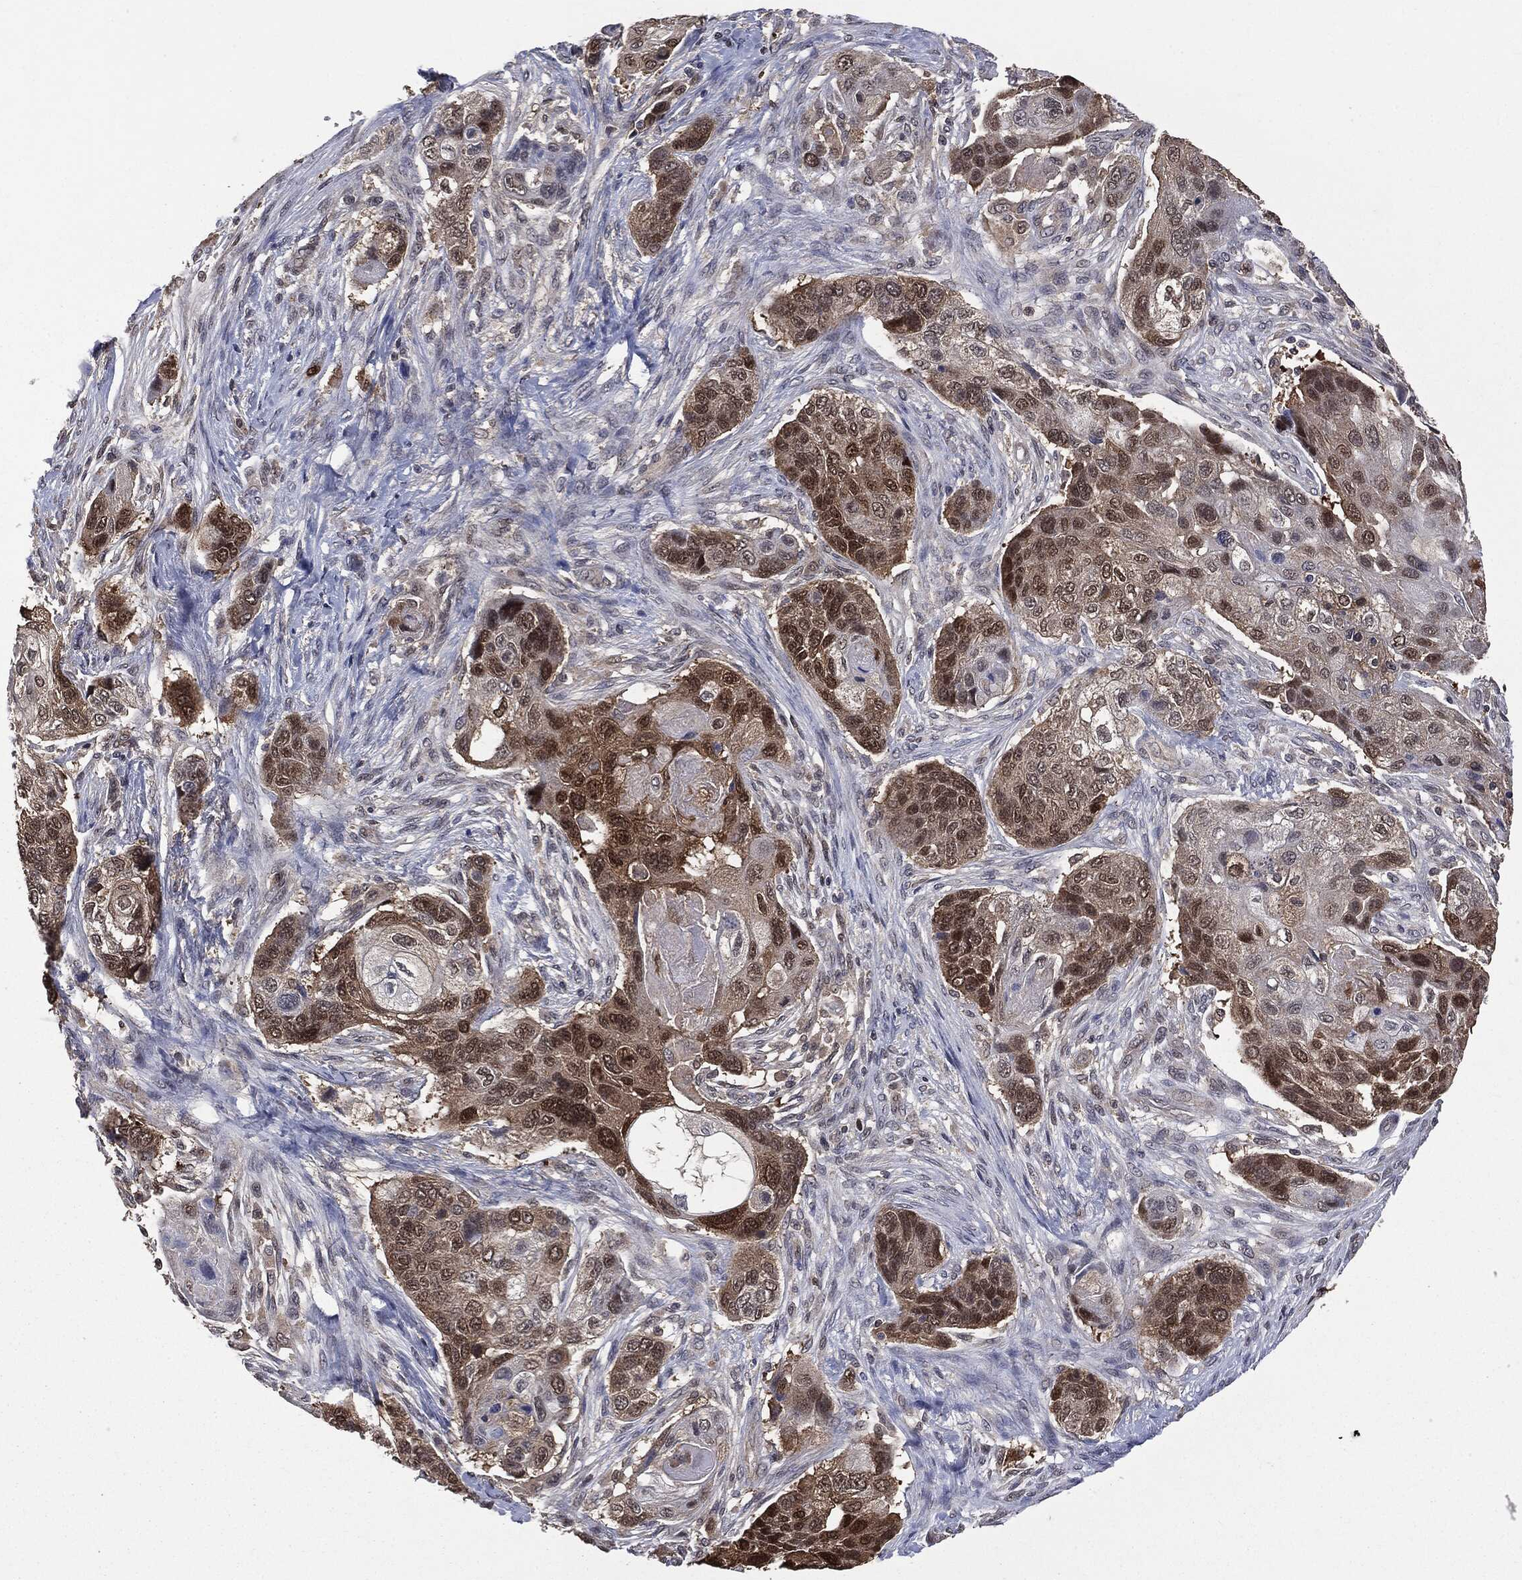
{"staining": {"intensity": "strong", "quantity": "<25%", "location": "cytoplasmic/membranous,nuclear"}, "tissue": "lung cancer", "cell_type": "Tumor cells", "image_type": "cancer", "snomed": [{"axis": "morphology", "description": "Normal tissue, NOS"}, {"axis": "morphology", "description": "Squamous cell carcinoma, NOS"}, {"axis": "topography", "description": "Bronchus"}, {"axis": "topography", "description": "Lung"}], "caption": "A high-resolution photomicrograph shows immunohistochemistry staining of squamous cell carcinoma (lung), which demonstrates strong cytoplasmic/membranous and nuclear expression in approximately <25% of tumor cells. (Brightfield microscopy of DAB IHC at high magnification).", "gene": "GPI", "patient": {"sex": "male", "age": 69}}